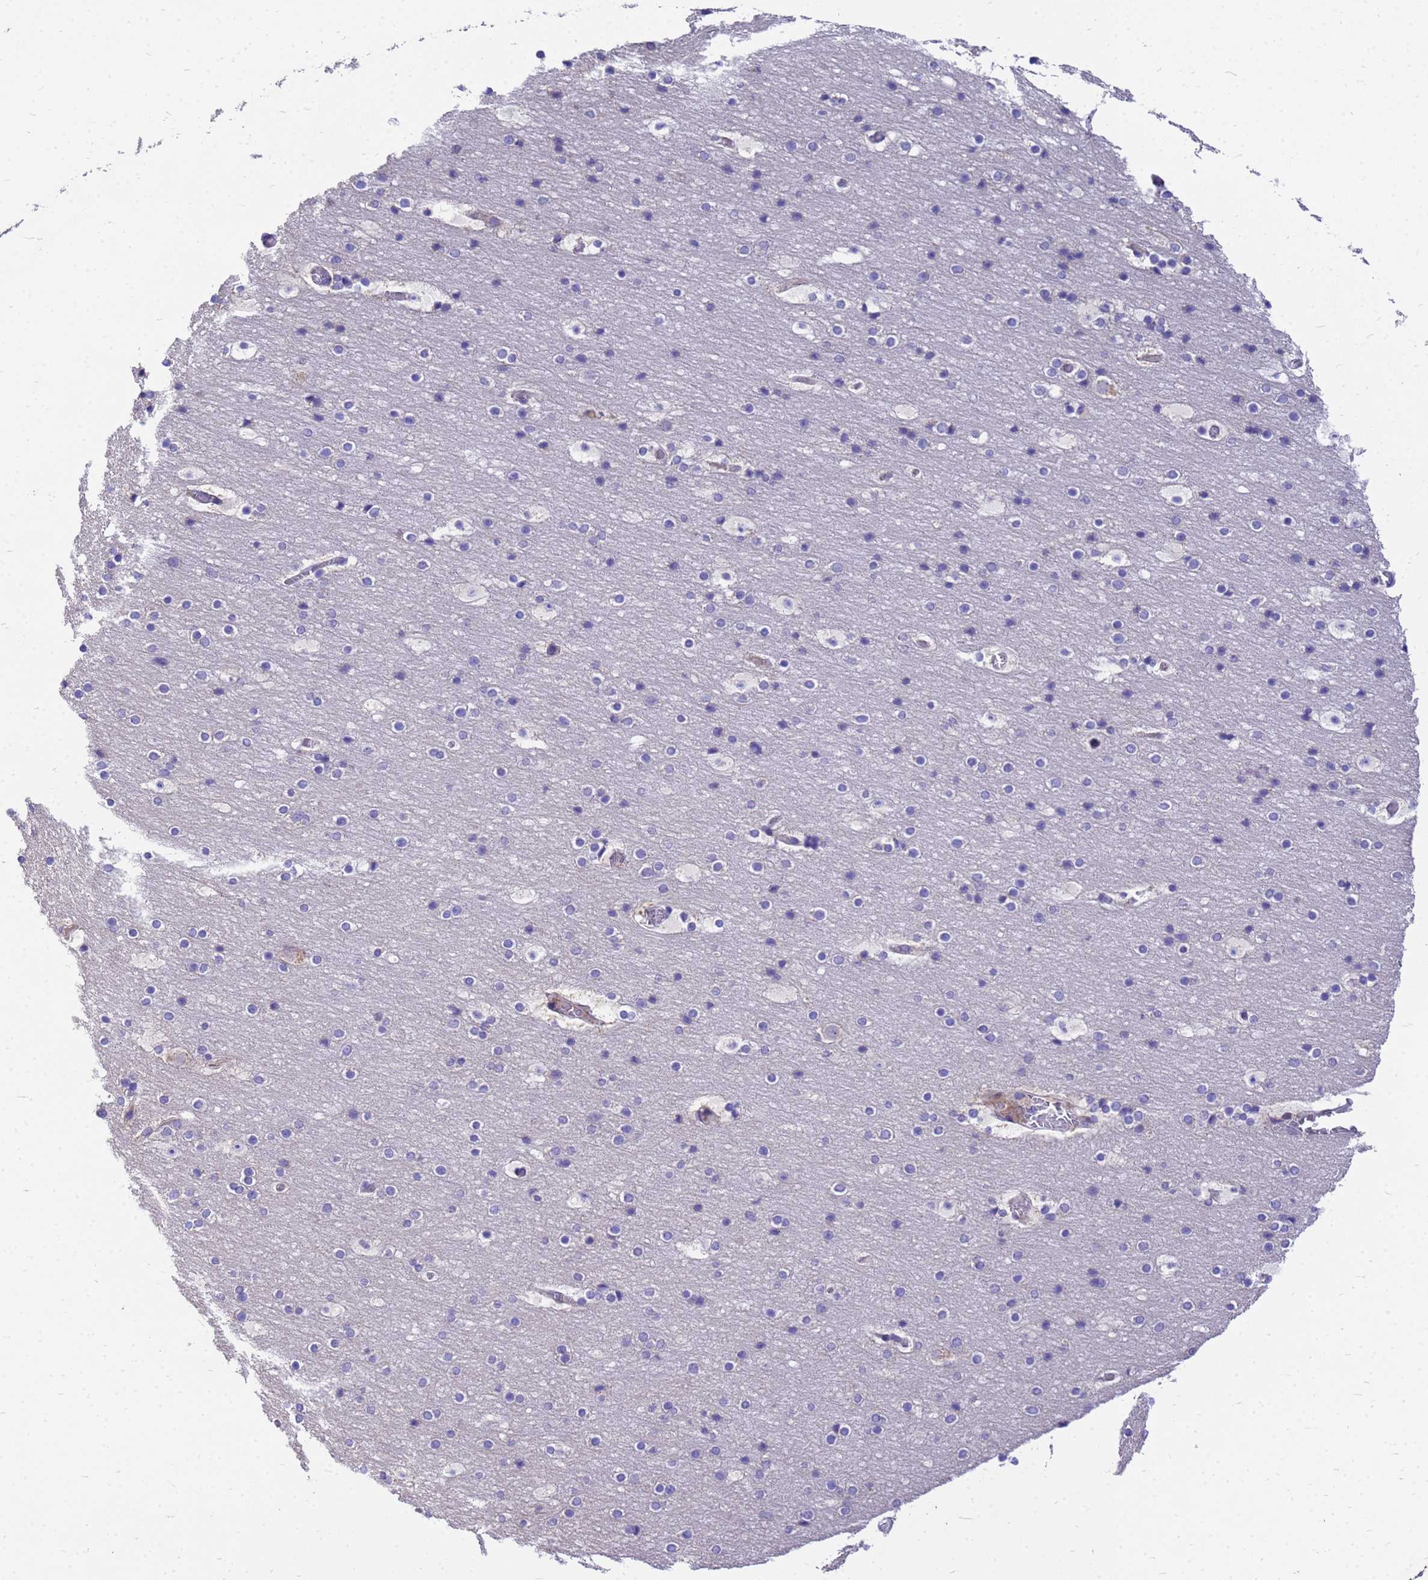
{"staining": {"intensity": "weak", "quantity": "25%-75%", "location": "cytoplasmic/membranous"}, "tissue": "cerebral cortex", "cell_type": "Endothelial cells", "image_type": "normal", "snomed": [{"axis": "morphology", "description": "Normal tissue, NOS"}, {"axis": "topography", "description": "Cerebral cortex"}], "caption": "A brown stain labels weak cytoplasmic/membranous expression of a protein in endothelial cells of normal cerebral cortex.", "gene": "POP7", "patient": {"sex": "male", "age": 57}}